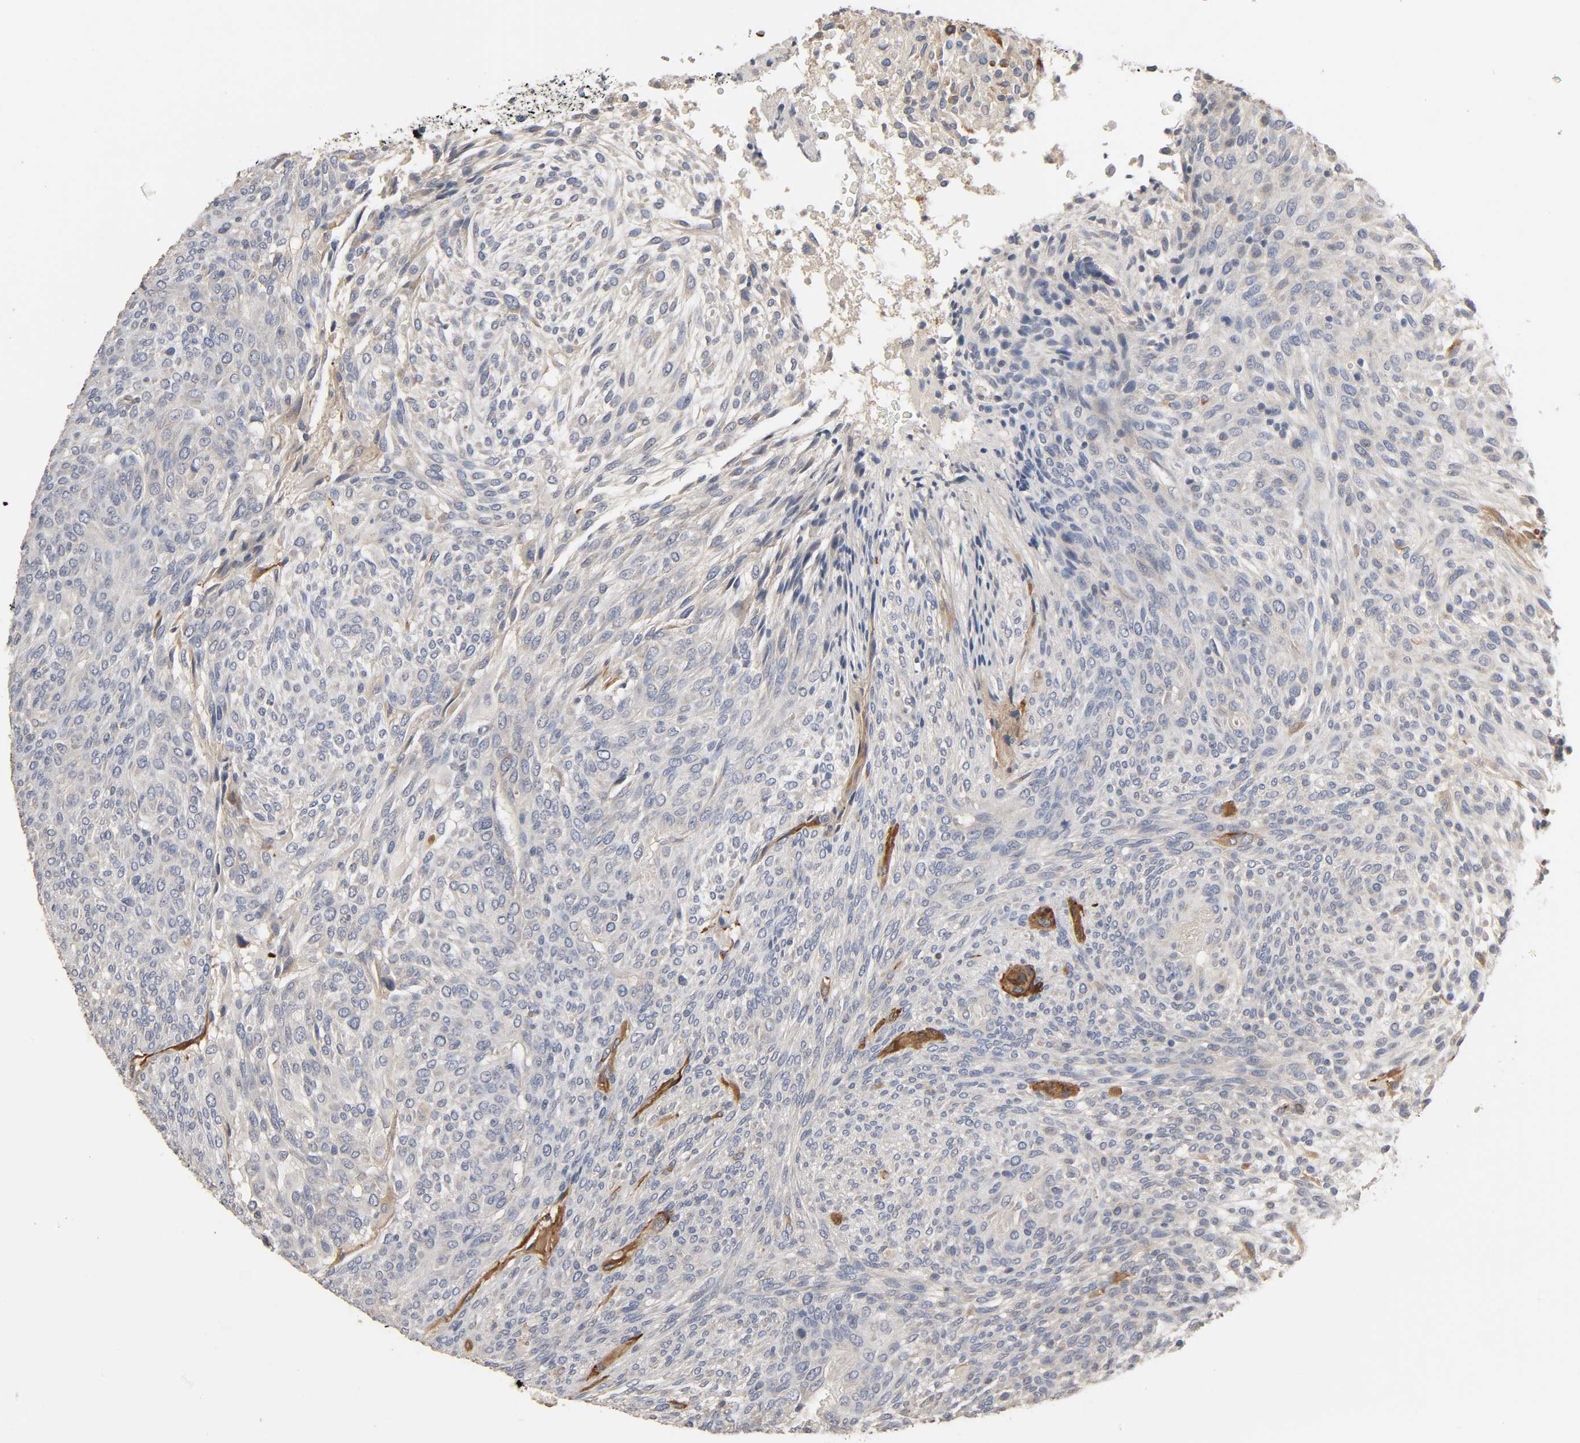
{"staining": {"intensity": "moderate", "quantity": "<25%", "location": "cytoplasmic/membranous"}, "tissue": "glioma", "cell_type": "Tumor cells", "image_type": "cancer", "snomed": [{"axis": "morphology", "description": "Glioma, malignant, High grade"}, {"axis": "topography", "description": "Cerebral cortex"}], "caption": "An IHC photomicrograph of tumor tissue is shown. Protein staining in brown highlights moderate cytoplasmic/membranous positivity in glioma within tumor cells.", "gene": "SLC10A2", "patient": {"sex": "female", "age": 55}}